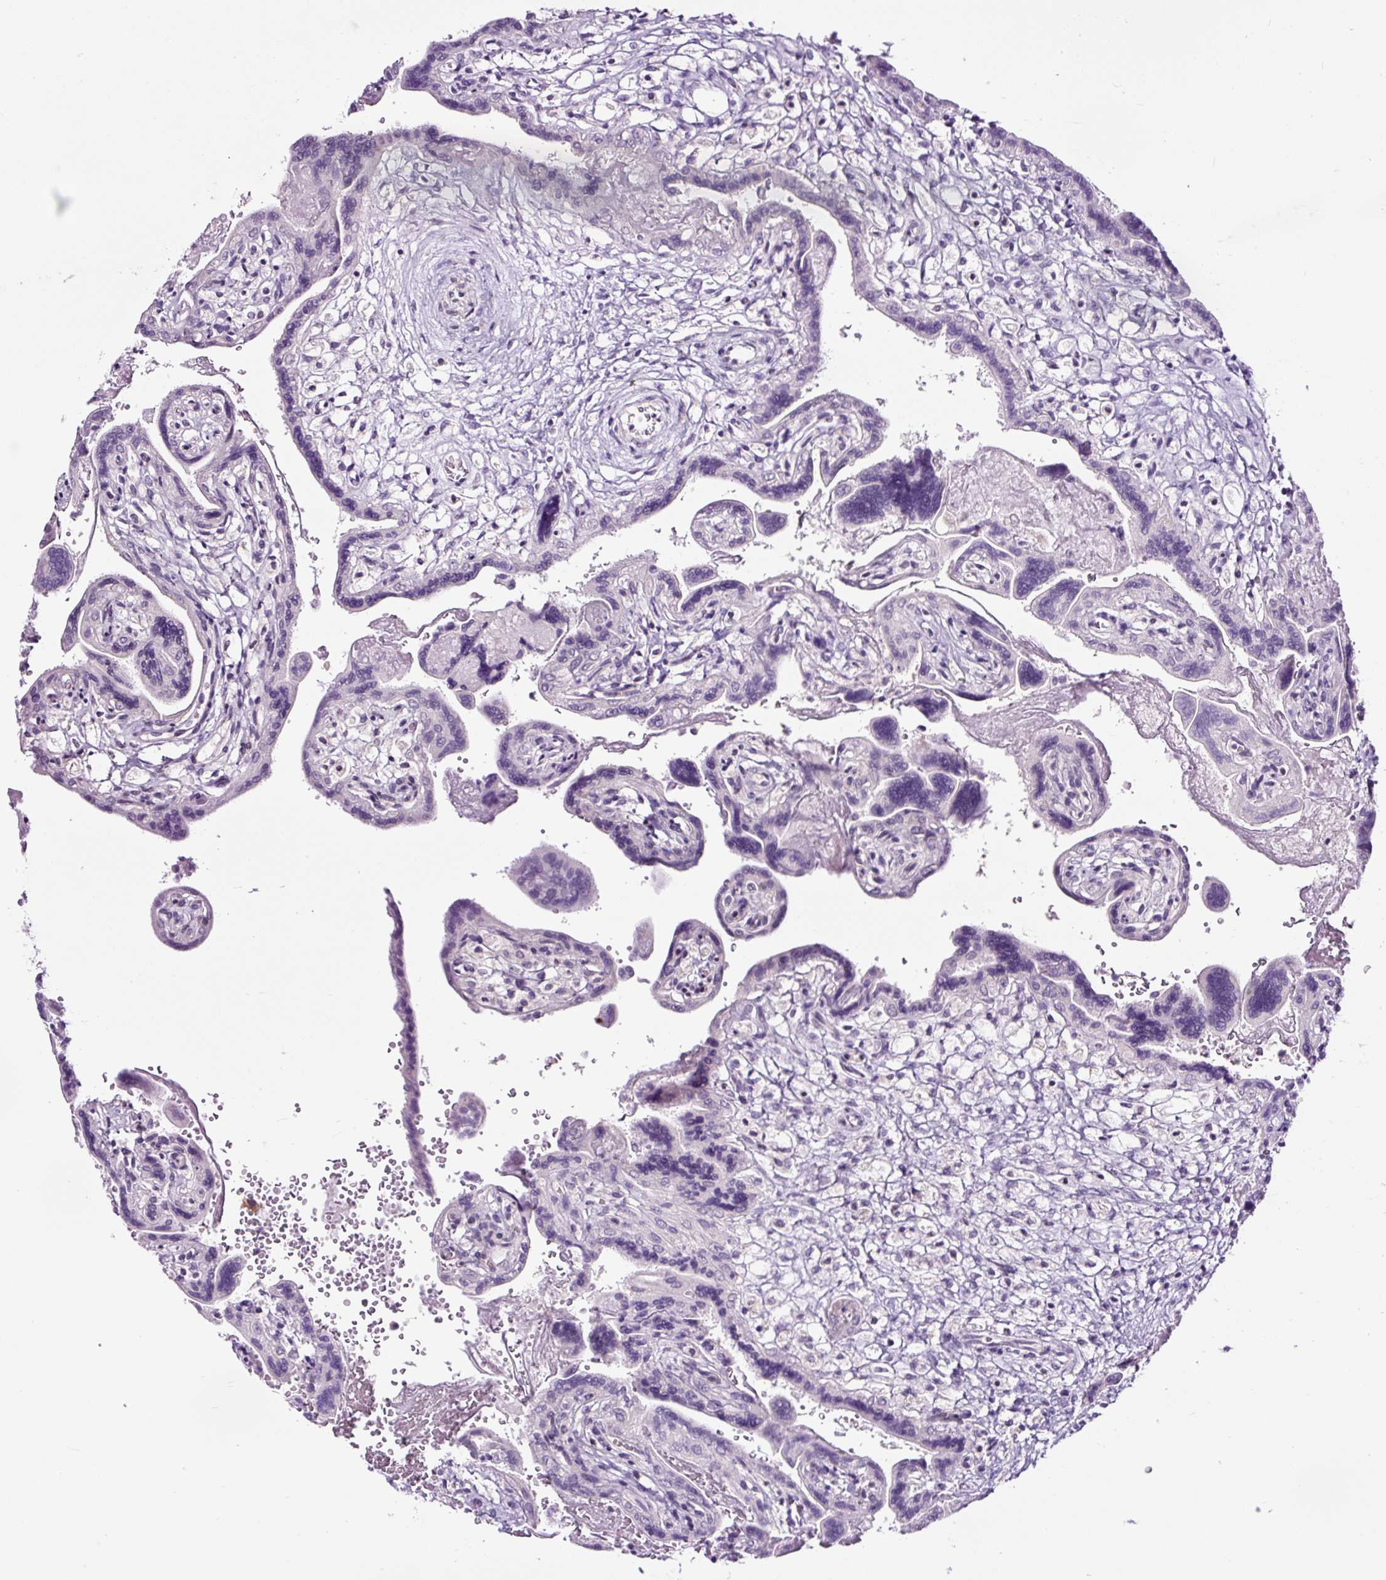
{"staining": {"intensity": "moderate", "quantity": ">75%", "location": "cytoplasmic/membranous,nuclear"}, "tissue": "placenta", "cell_type": "Decidual cells", "image_type": "normal", "snomed": [{"axis": "morphology", "description": "Normal tissue, NOS"}, {"axis": "topography", "description": "Placenta"}], "caption": "The histopathology image shows staining of unremarkable placenta, revealing moderate cytoplasmic/membranous,nuclear protein expression (brown color) within decidual cells.", "gene": "NOM1", "patient": {"sex": "female", "age": 37}}